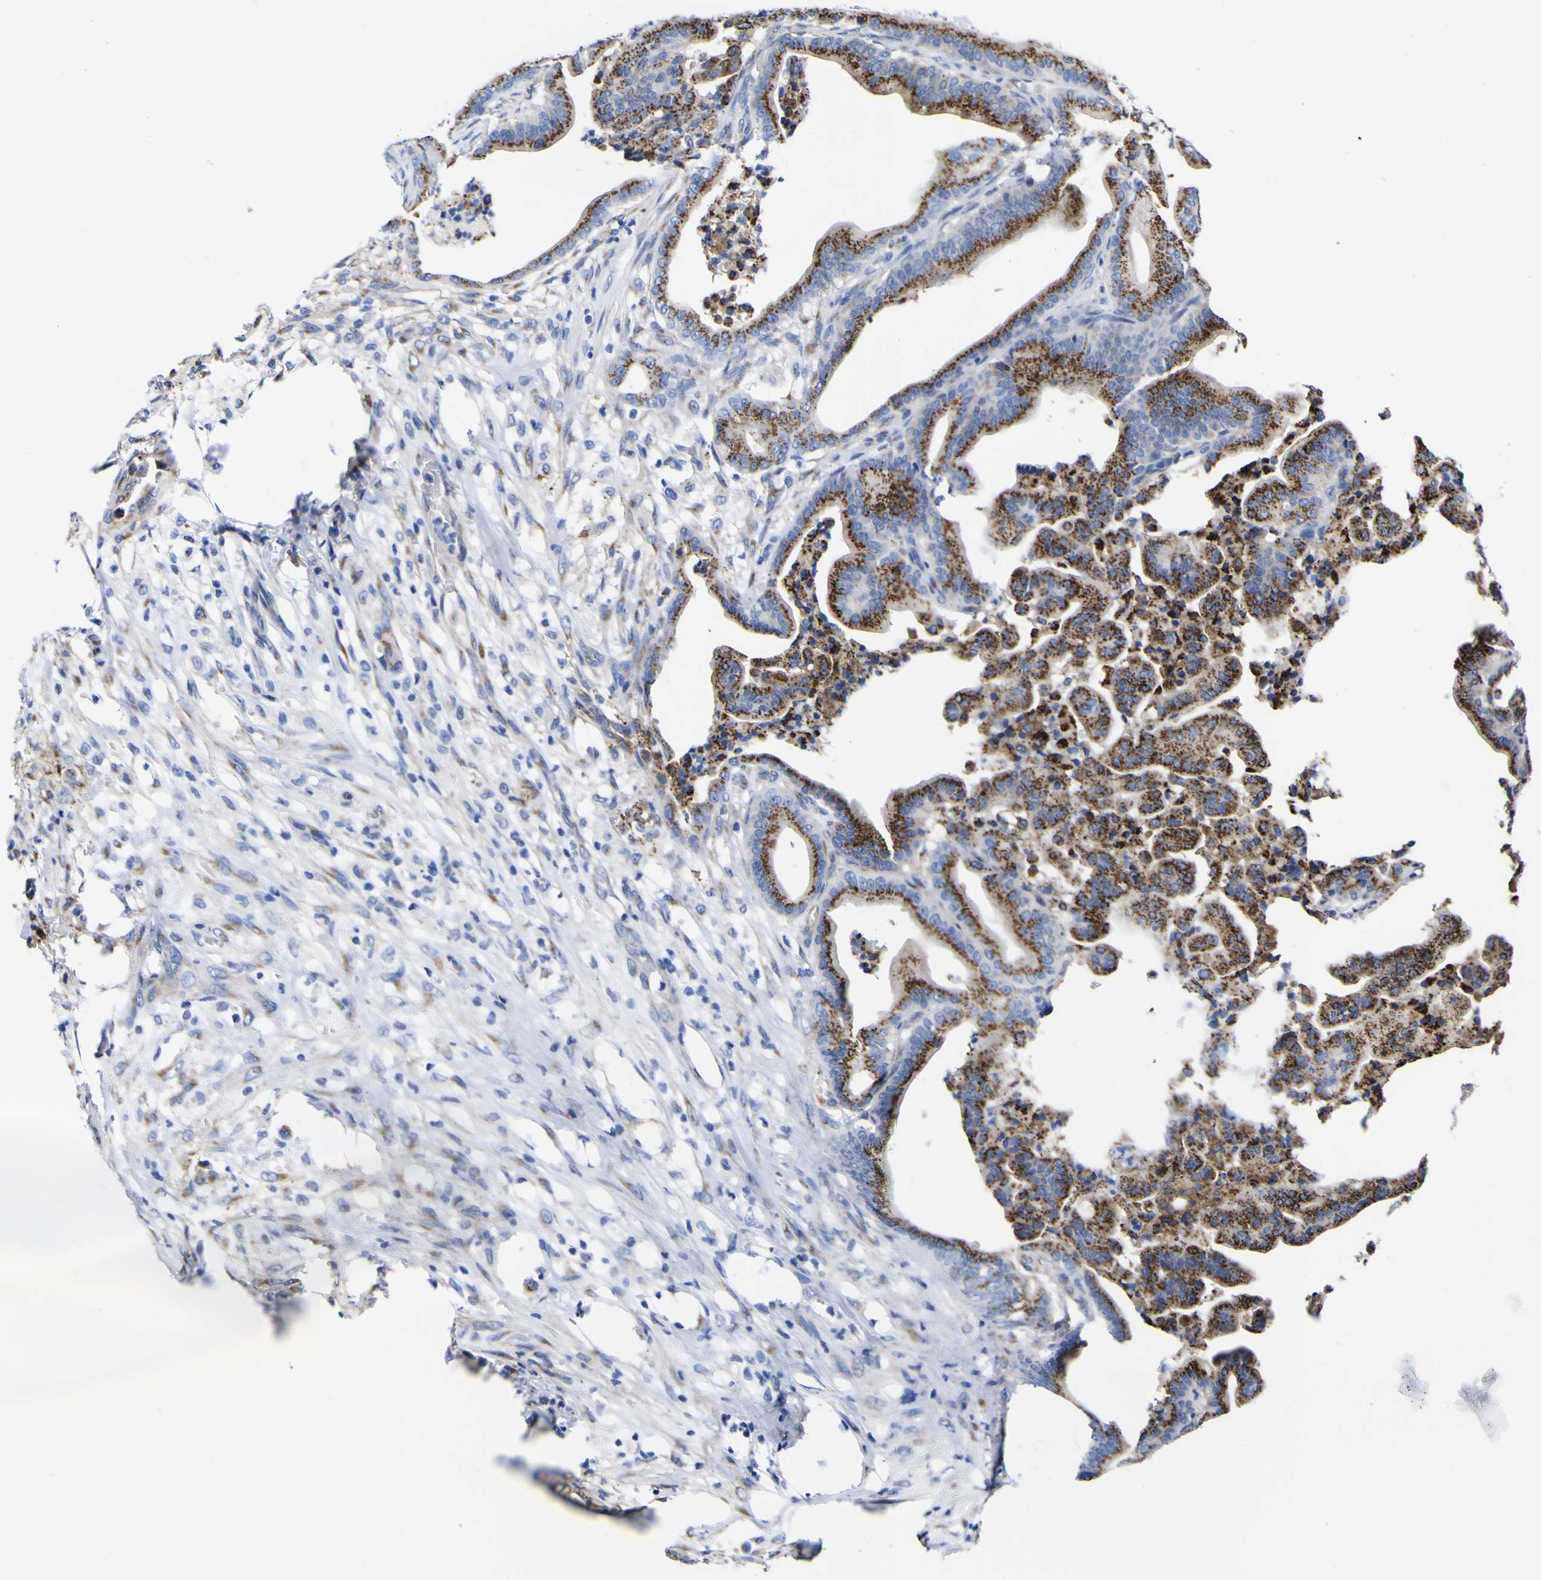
{"staining": {"intensity": "moderate", "quantity": ">75%", "location": "cytoplasmic/membranous"}, "tissue": "pancreatic cancer", "cell_type": "Tumor cells", "image_type": "cancer", "snomed": [{"axis": "morphology", "description": "Adenocarcinoma, NOS"}, {"axis": "topography", "description": "Pancreas"}], "caption": "Protein positivity by IHC reveals moderate cytoplasmic/membranous expression in about >75% of tumor cells in pancreatic cancer (adenocarcinoma).", "gene": "GOLM1", "patient": {"sex": "male", "age": 63}}